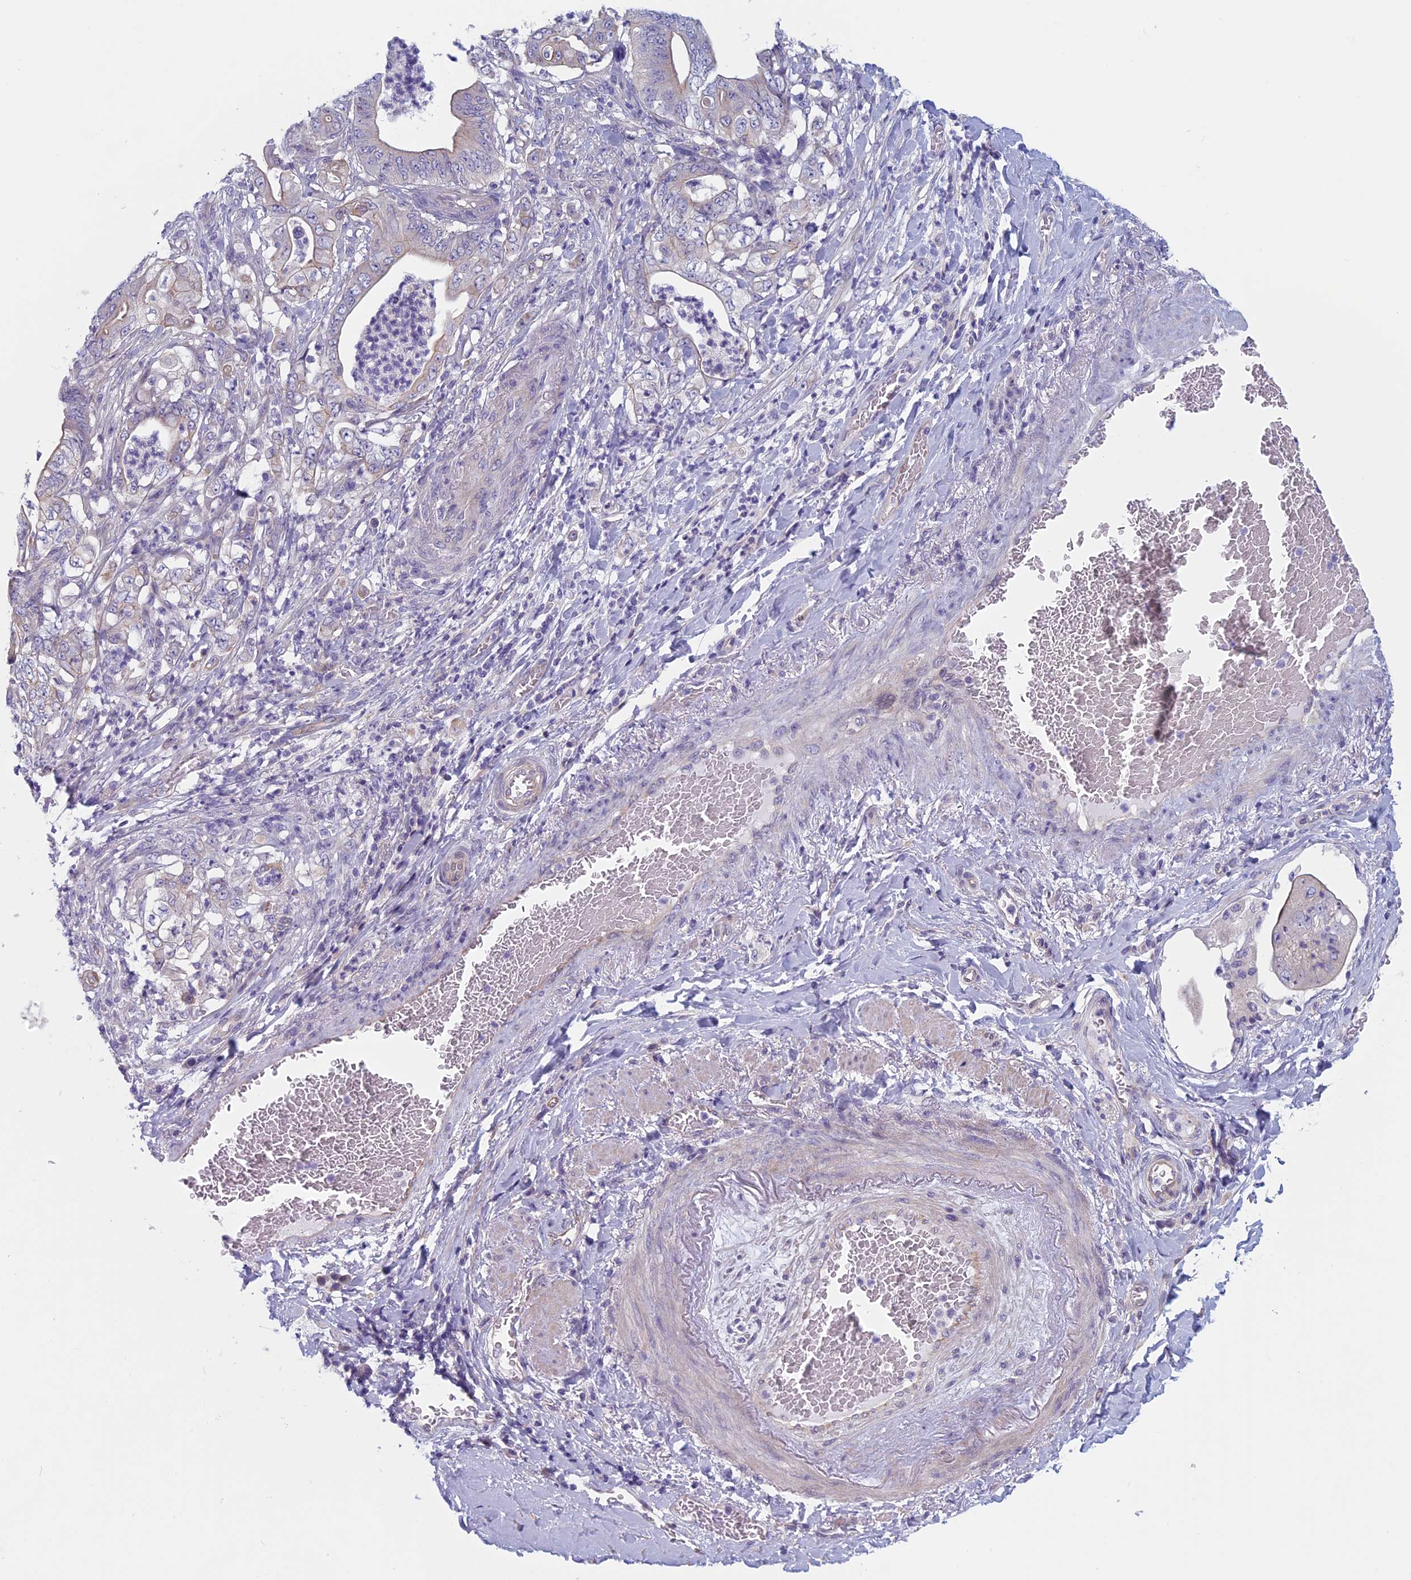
{"staining": {"intensity": "weak", "quantity": "<25%", "location": "cytoplasmic/membranous"}, "tissue": "stomach cancer", "cell_type": "Tumor cells", "image_type": "cancer", "snomed": [{"axis": "morphology", "description": "Adenocarcinoma, NOS"}, {"axis": "topography", "description": "Stomach"}], "caption": "High magnification brightfield microscopy of stomach adenocarcinoma stained with DAB (3,3'-diaminobenzidine) (brown) and counterstained with hematoxylin (blue): tumor cells show no significant expression.", "gene": "CNOT6L", "patient": {"sex": "female", "age": 73}}